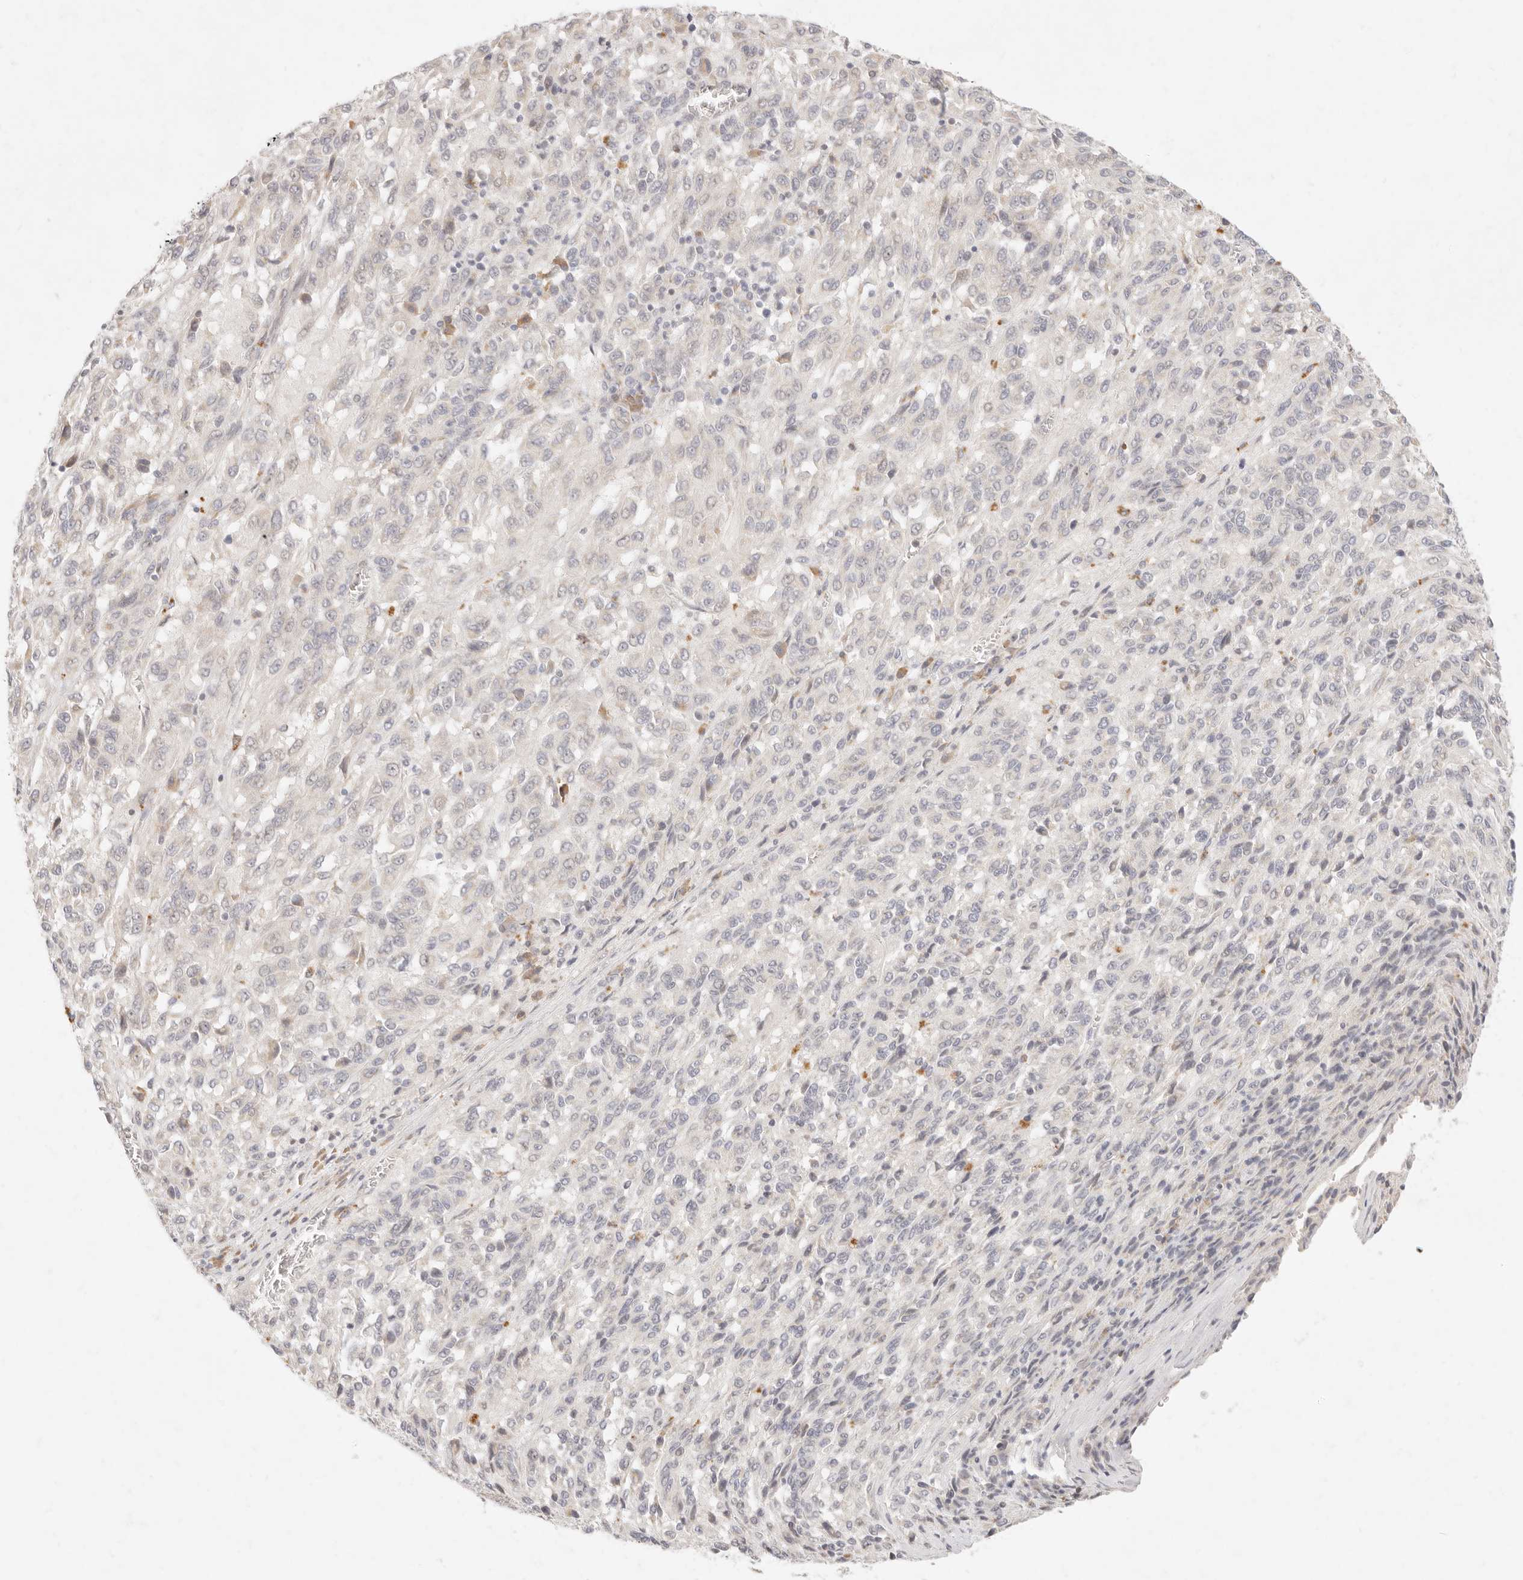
{"staining": {"intensity": "negative", "quantity": "none", "location": "none"}, "tissue": "melanoma", "cell_type": "Tumor cells", "image_type": "cancer", "snomed": [{"axis": "morphology", "description": "Malignant melanoma, Metastatic site"}, {"axis": "topography", "description": "Lung"}], "caption": "Human malignant melanoma (metastatic site) stained for a protein using immunohistochemistry (IHC) reveals no staining in tumor cells.", "gene": "ASCL3", "patient": {"sex": "male", "age": 64}}